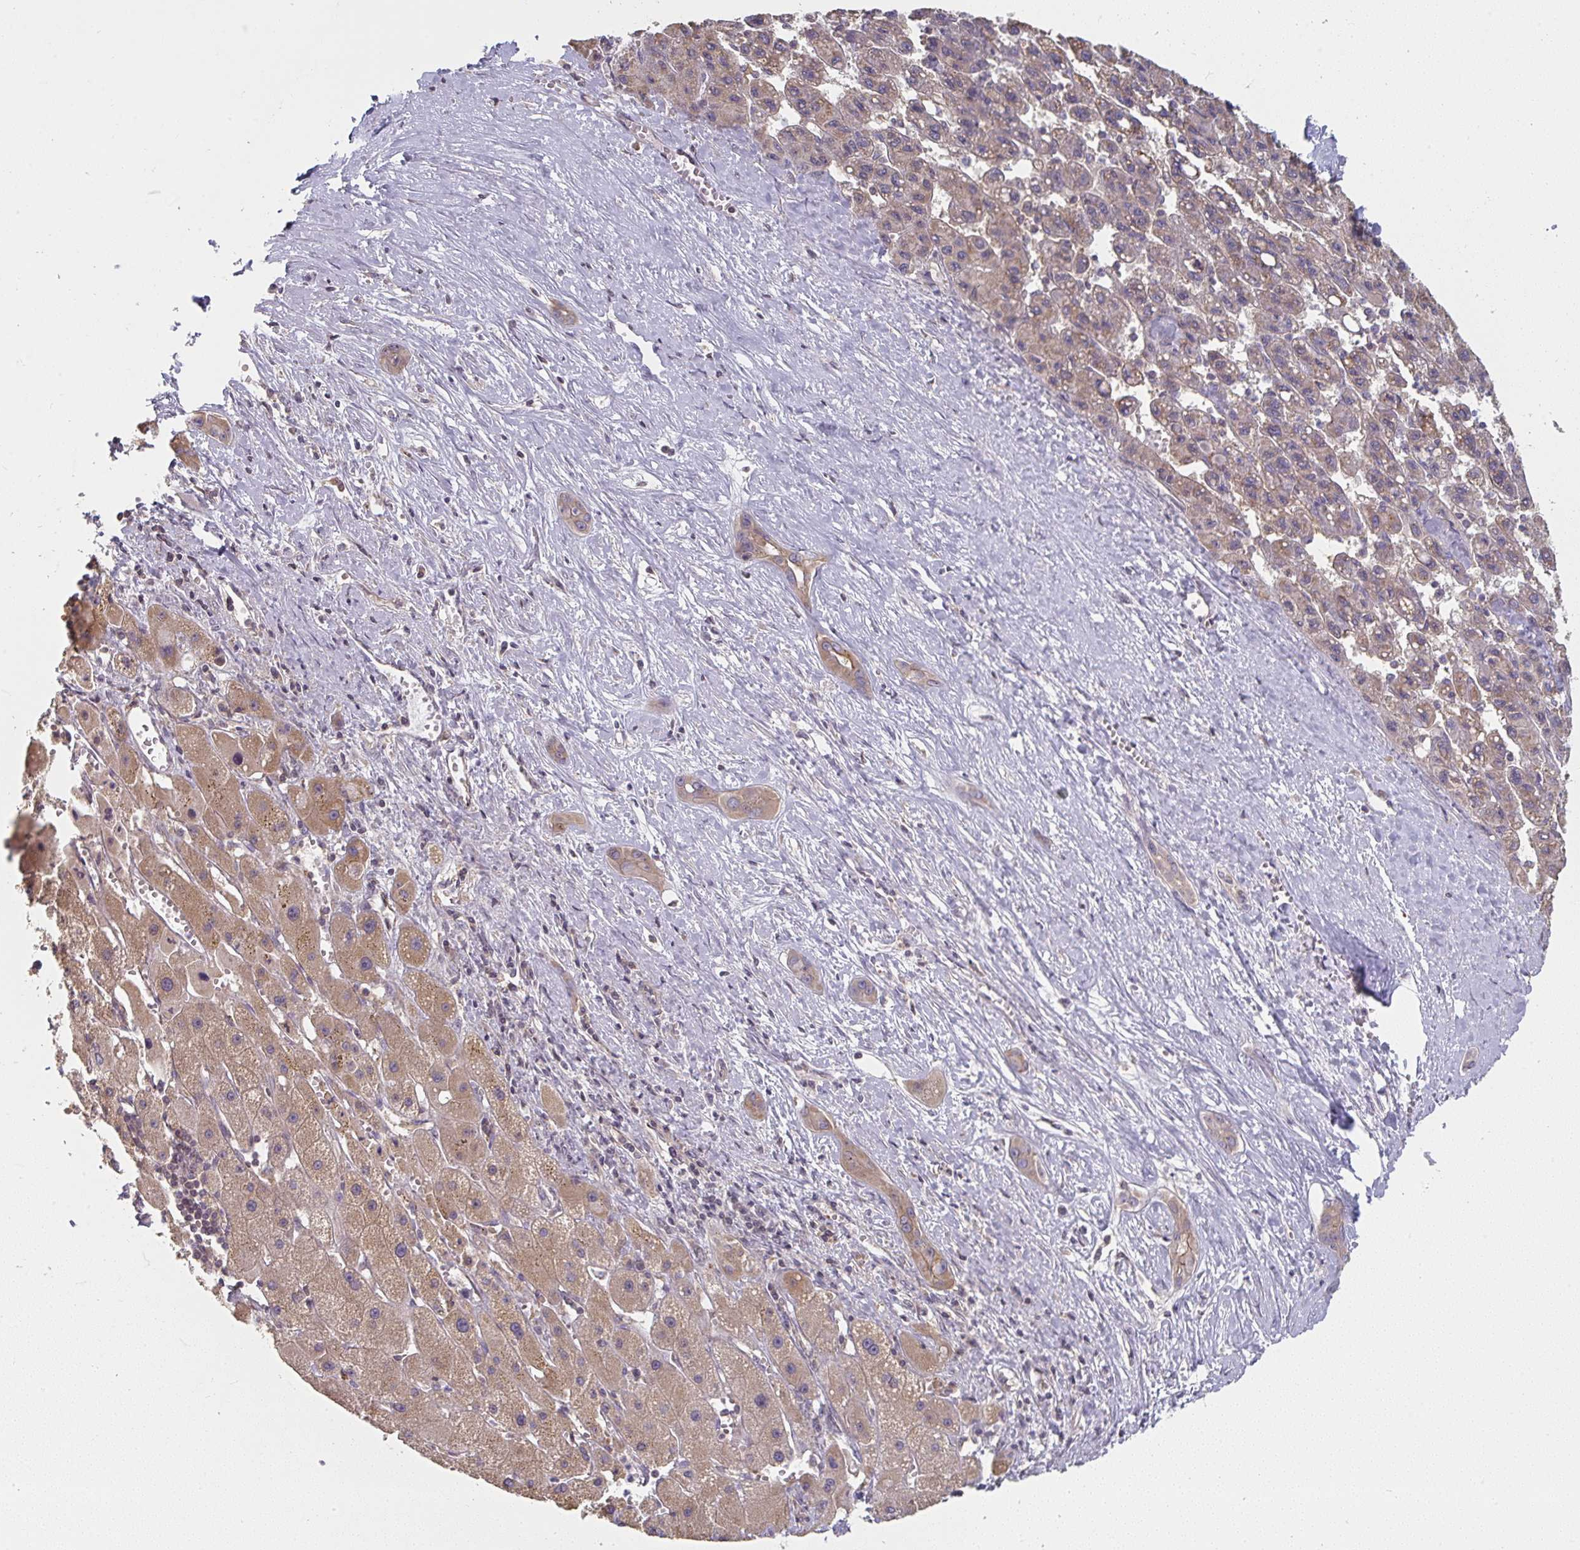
{"staining": {"intensity": "weak", "quantity": ">75%", "location": "cytoplasmic/membranous"}, "tissue": "liver cancer", "cell_type": "Tumor cells", "image_type": "cancer", "snomed": [{"axis": "morphology", "description": "Carcinoma, Hepatocellular, NOS"}, {"axis": "topography", "description": "Liver"}], "caption": "A histopathology image of liver hepatocellular carcinoma stained for a protein reveals weak cytoplasmic/membranous brown staining in tumor cells.", "gene": "RANGRF", "patient": {"sex": "female", "age": 82}}